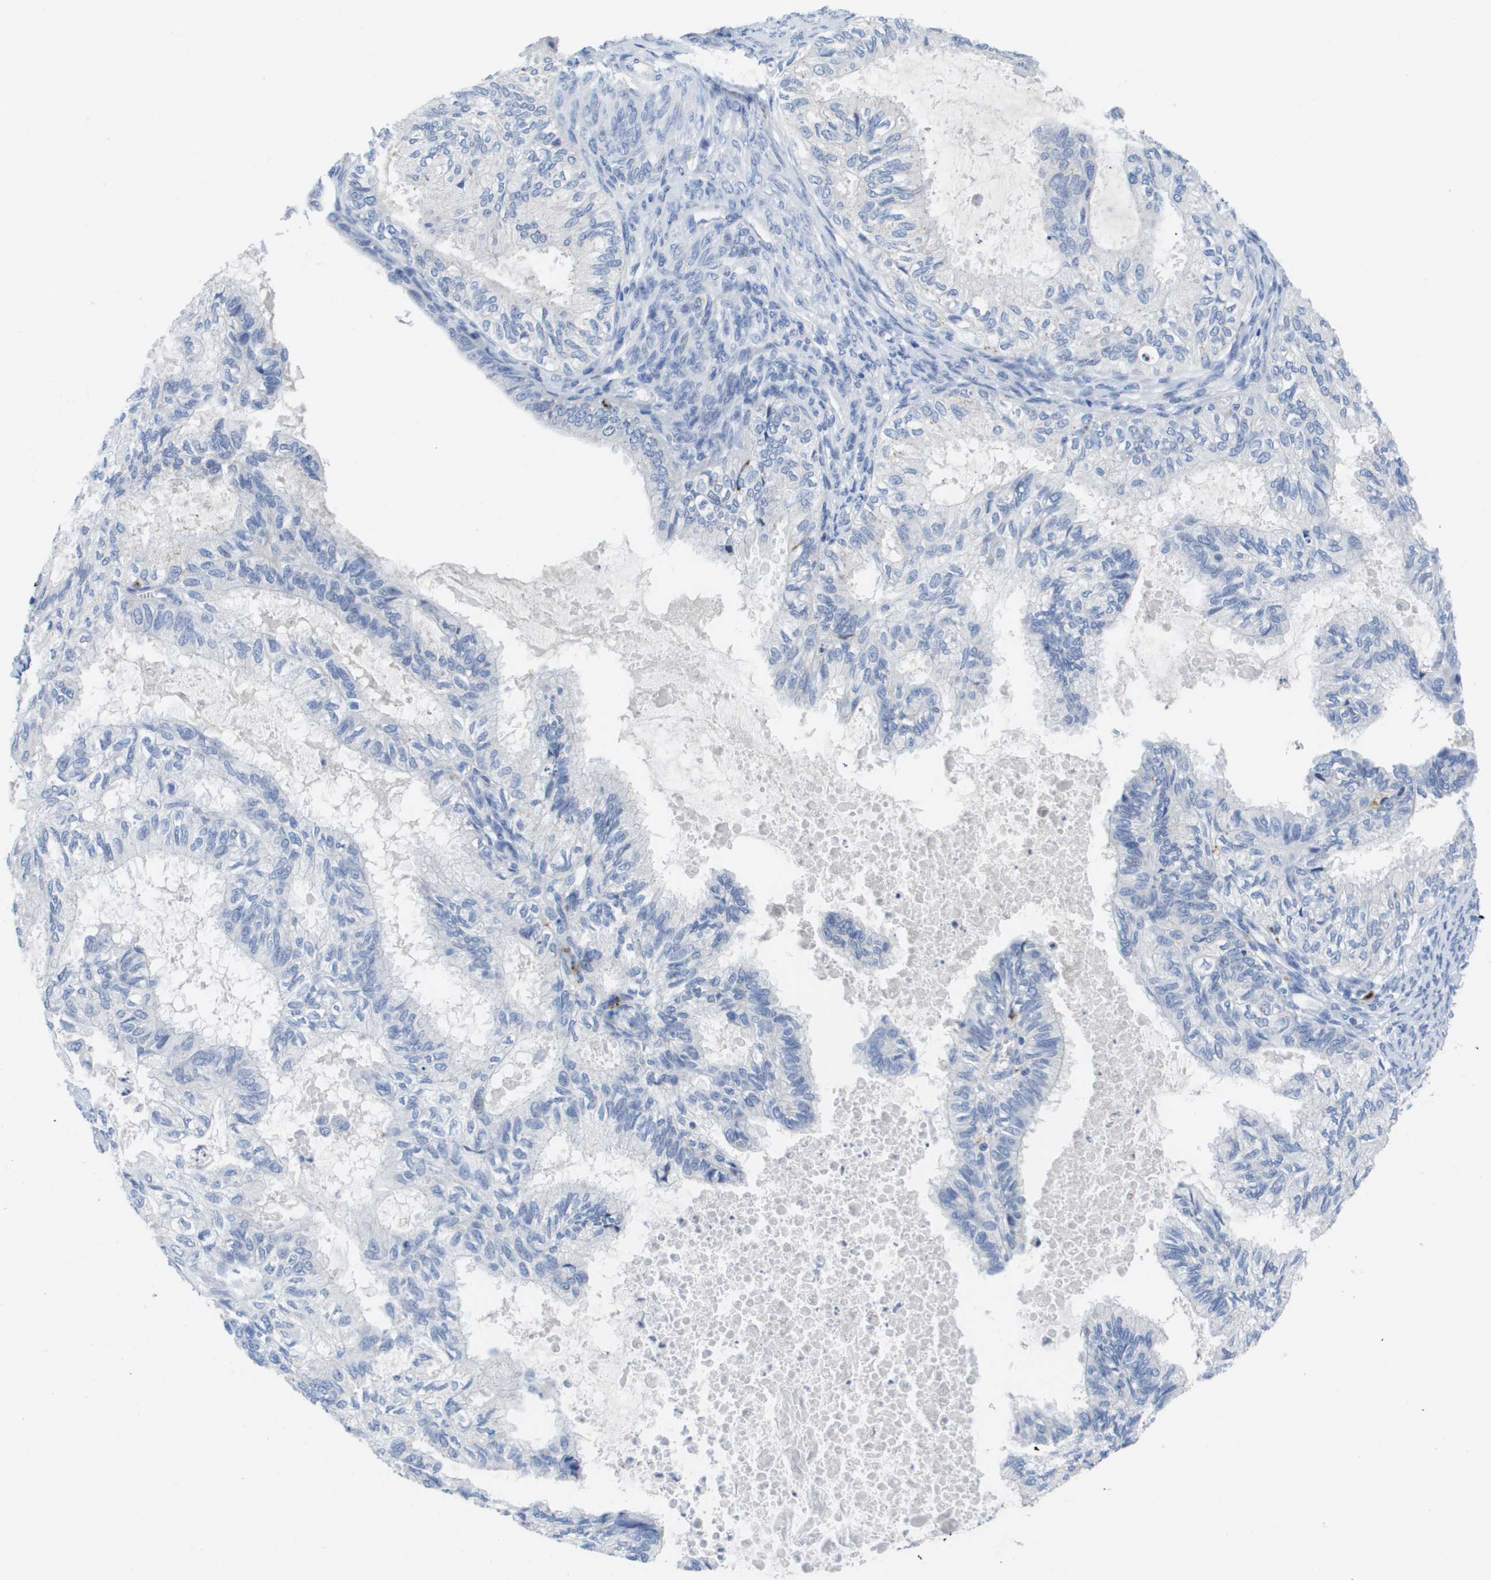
{"staining": {"intensity": "negative", "quantity": "none", "location": "none"}, "tissue": "cervical cancer", "cell_type": "Tumor cells", "image_type": "cancer", "snomed": [{"axis": "morphology", "description": "Normal tissue, NOS"}, {"axis": "morphology", "description": "Adenocarcinoma, NOS"}, {"axis": "topography", "description": "Cervix"}, {"axis": "topography", "description": "Endometrium"}], "caption": "Tumor cells show no significant protein expression in cervical cancer.", "gene": "MS4A1", "patient": {"sex": "female", "age": 86}}